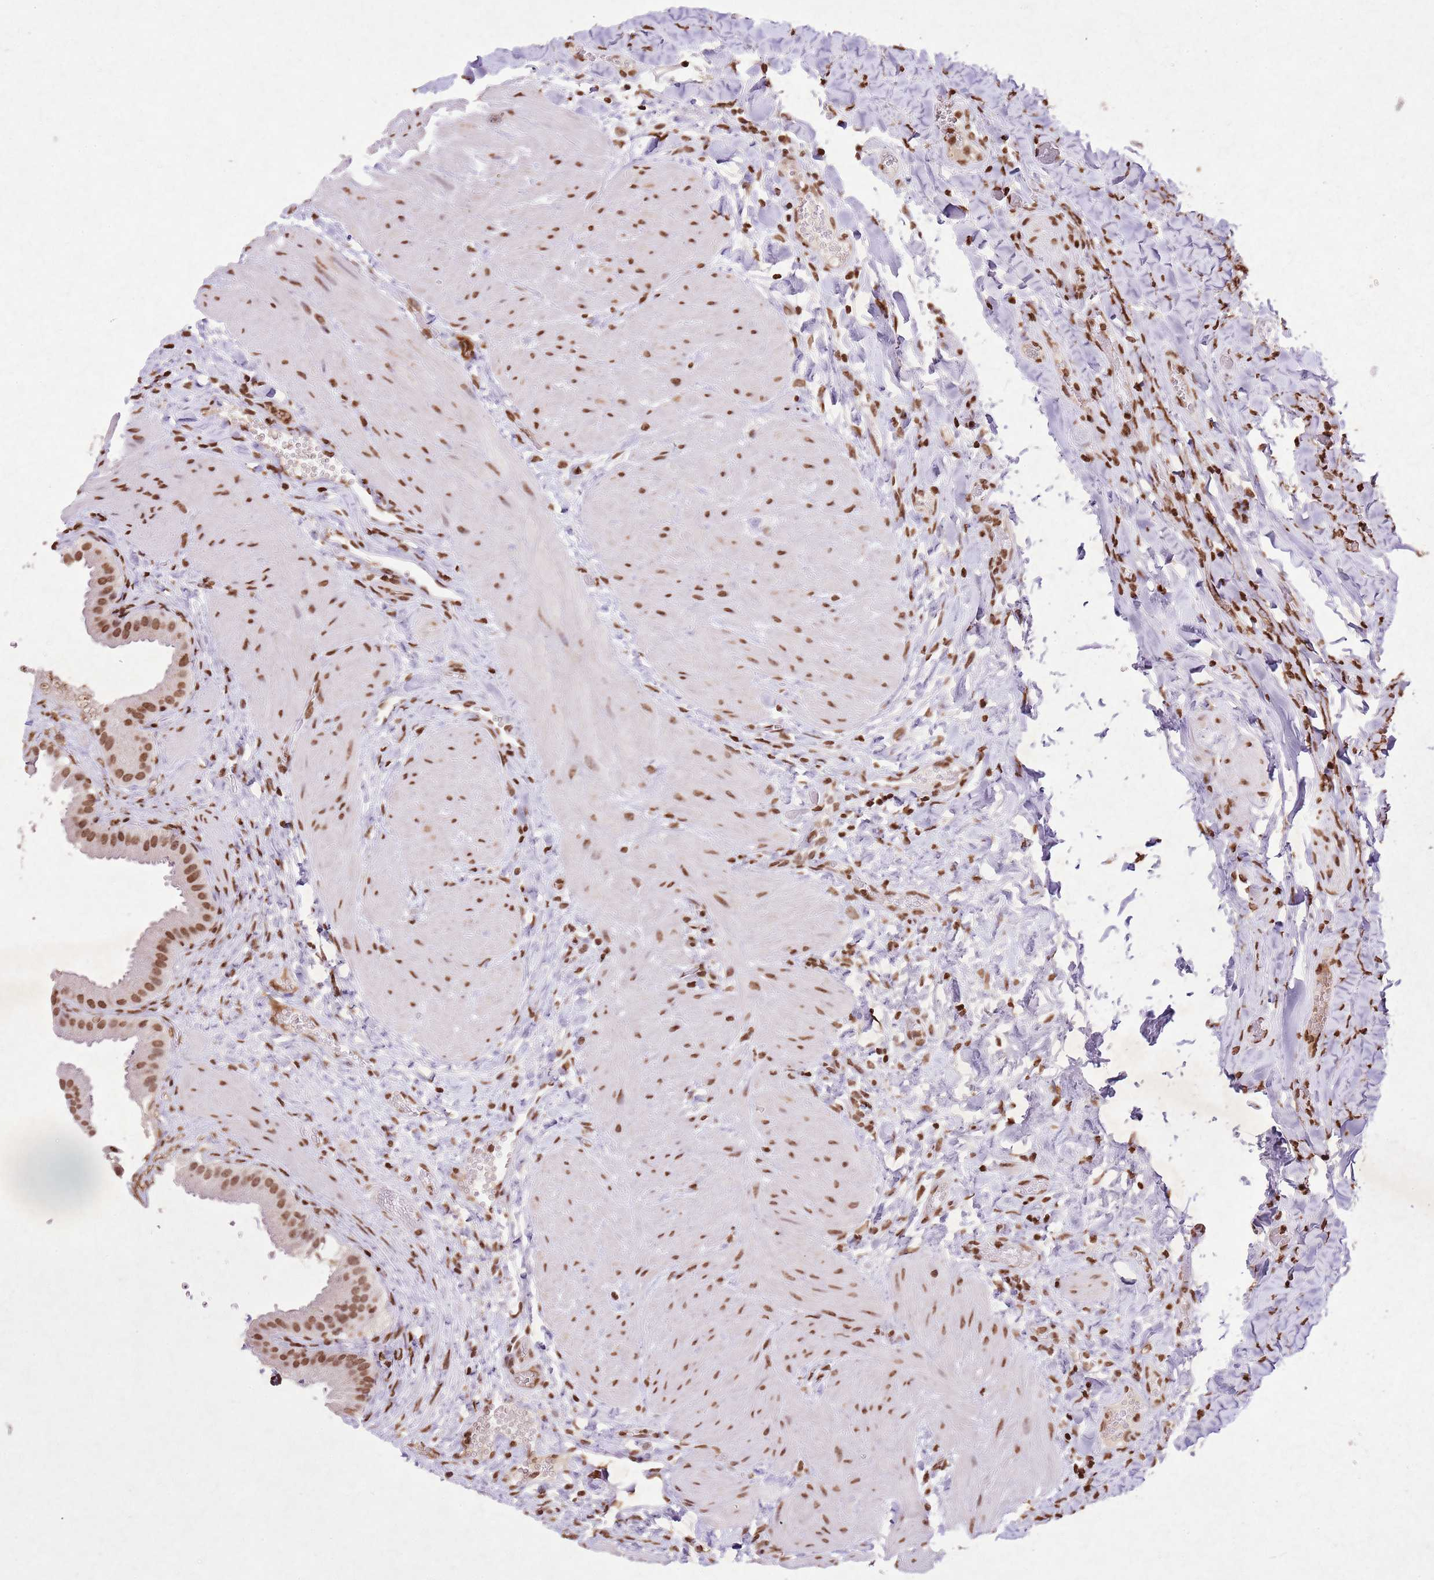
{"staining": {"intensity": "moderate", "quantity": ">75%", "location": "nuclear"}, "tissue": "gallbladder", "cell_type": "Glandular cells", "image_type": "normal", "snomed": [{"axis": "morphology", "description": "Normal tissue, NOS"}, {"axis": "topography", "description": "Gallbladder"}], "caption": "IHC (DAB (3,3'-diaminobenzidine)) staining of normal human gallbladder displays moderate nuclear protein expression in about >75% of glandular cells.", "gene": "BMAL1", "patient": {"sex": "male", "age": 55}}